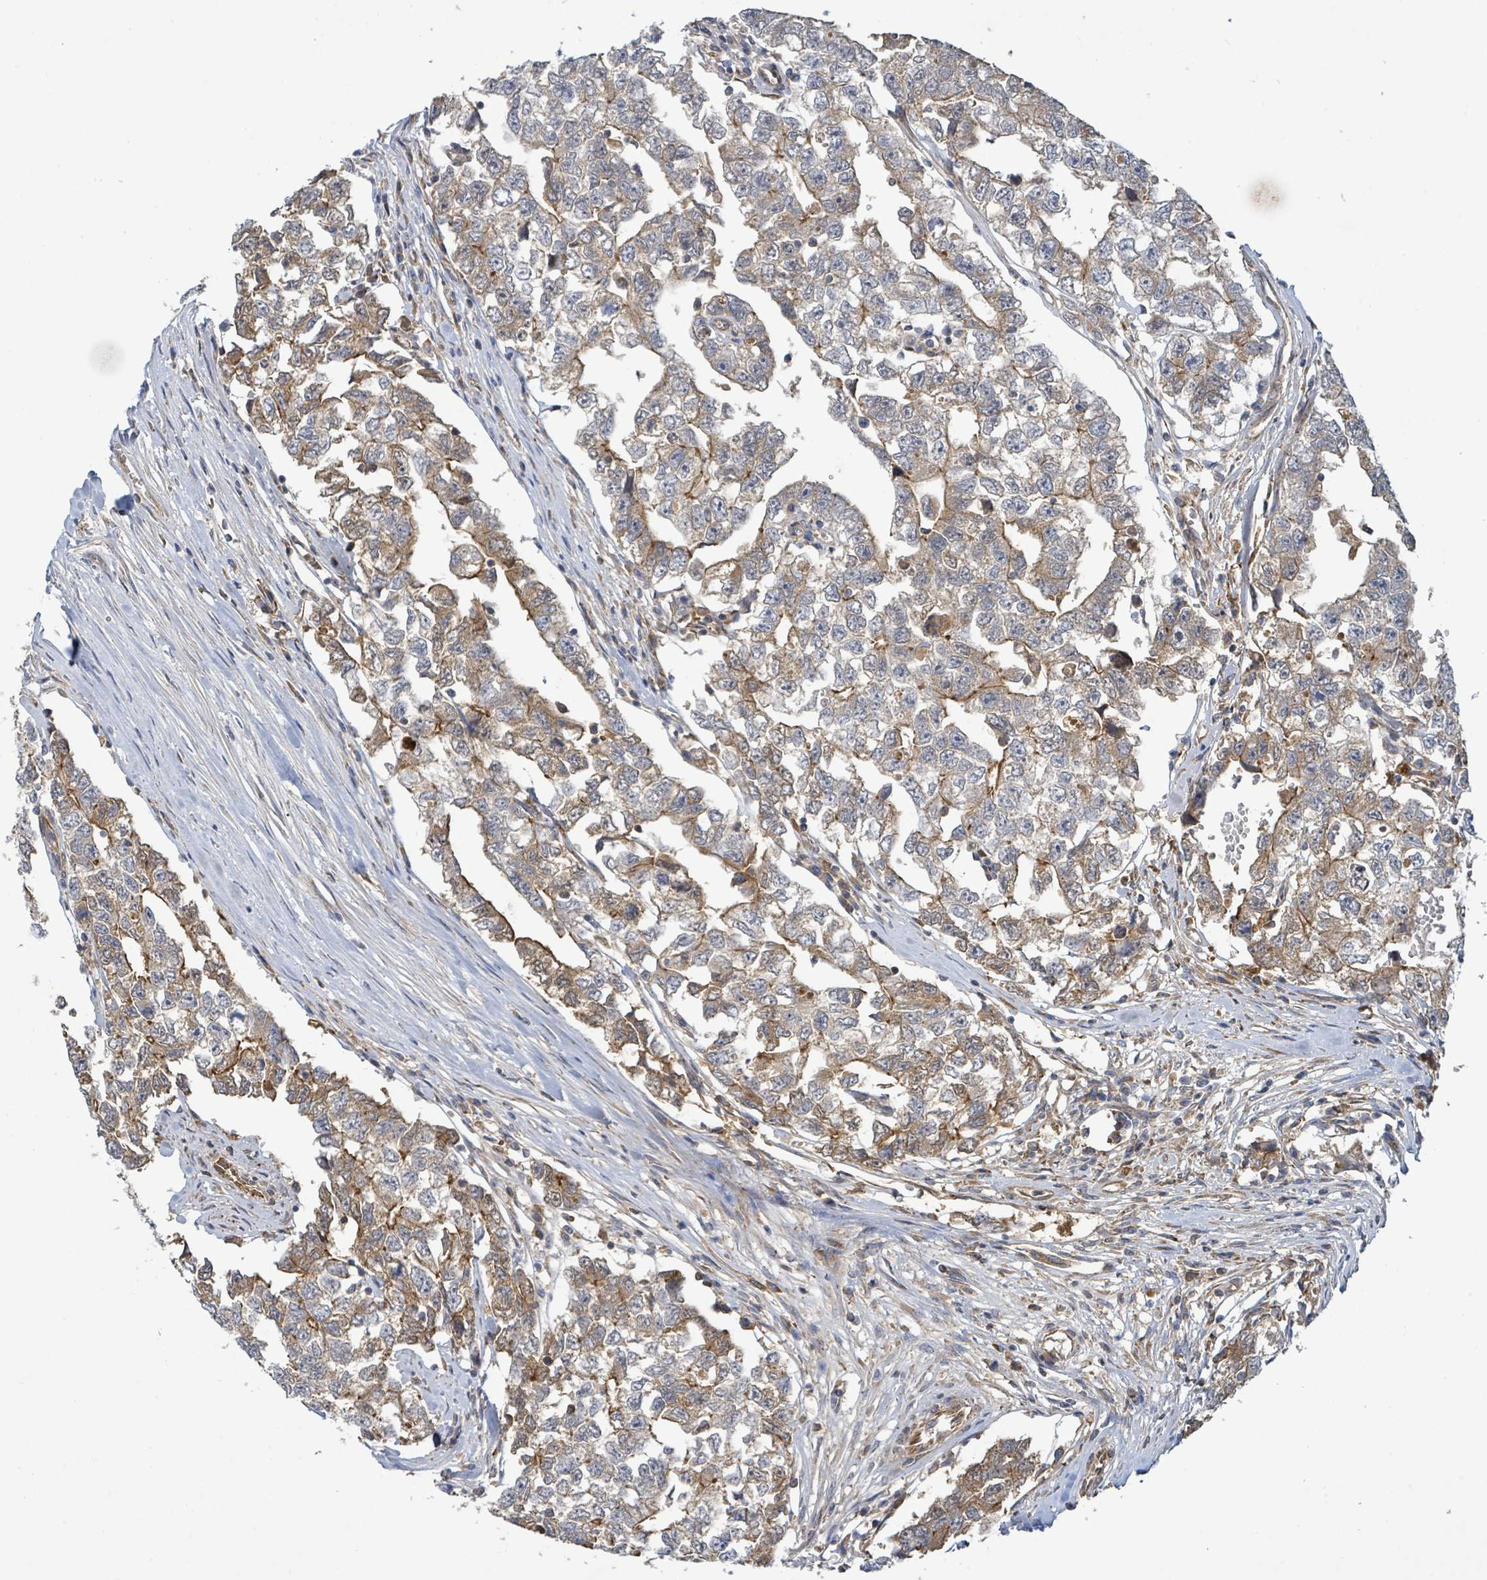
{"staining": {"intensity": "moderate", "quantity": "25%-75%", "location": "cytoplasmic/membranous"}, "tissue": "testis cancer", "cell_type": "Tumor cells", "image_type": "cancer", "snomed": [{"axis": "morphology", "description": "Carcinoma, Embryonal, NOS"}, {"axis": "topography", "description": "Testis"}], "caption": "The micrograph displays immunohistochemical staining of testis embryonal carcinoma. There is moderate cytoplasmic/membranous positivity is present in about 25%-75% of tumor cells. (brown staining indicates protein expression, while blue staining denotes nuclei).", "gene": "STARD4", "patient": {"sex": "male", "age": 22}}